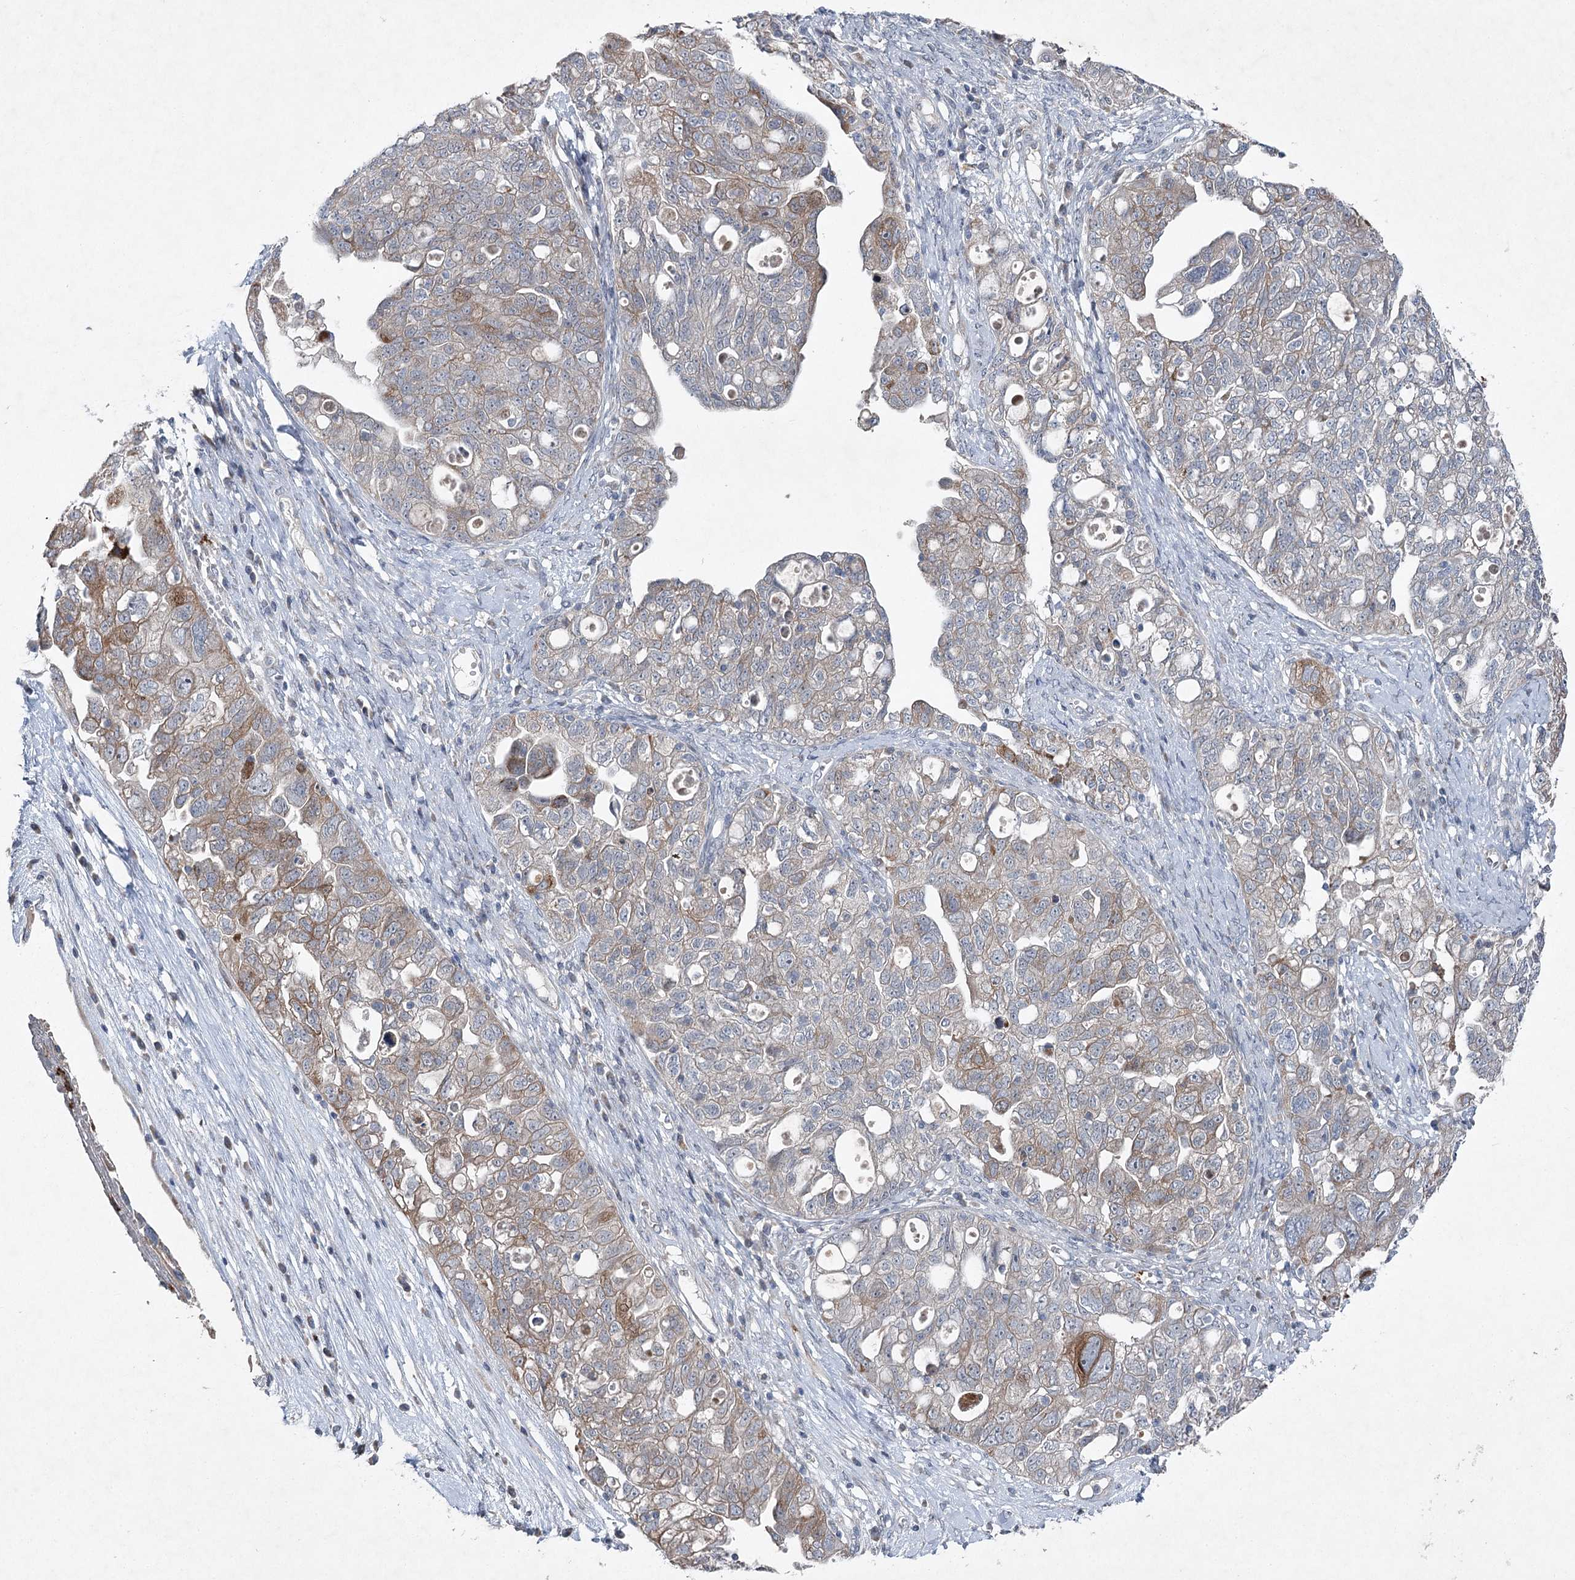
{"staining": {"intensity": "moderate", "quantity": "<25%", "location": "cytoplasmic/membranous"}, "tissue": "ovarian cancer", "cell_type": "Tumor cells", "image_type": "cancer", "snomed": [{"axis": "morphology", "description": "Carcinoma, NOS"}, {"axis": "morphology", "description": "Cystadenocarcinoma, serous, NOS"}, {"axis": "topography", "description": "Ovary"}], "caption": "This photomicrograph displays IHC staining of human serous cystadenocarcinoma (ovarian), with low moderate cytoplasmic/membranous positivity in approximately <25% of tumor cells.", "gene": "PLA2G12A", "patient": {"sex": "female", "age": 69}}